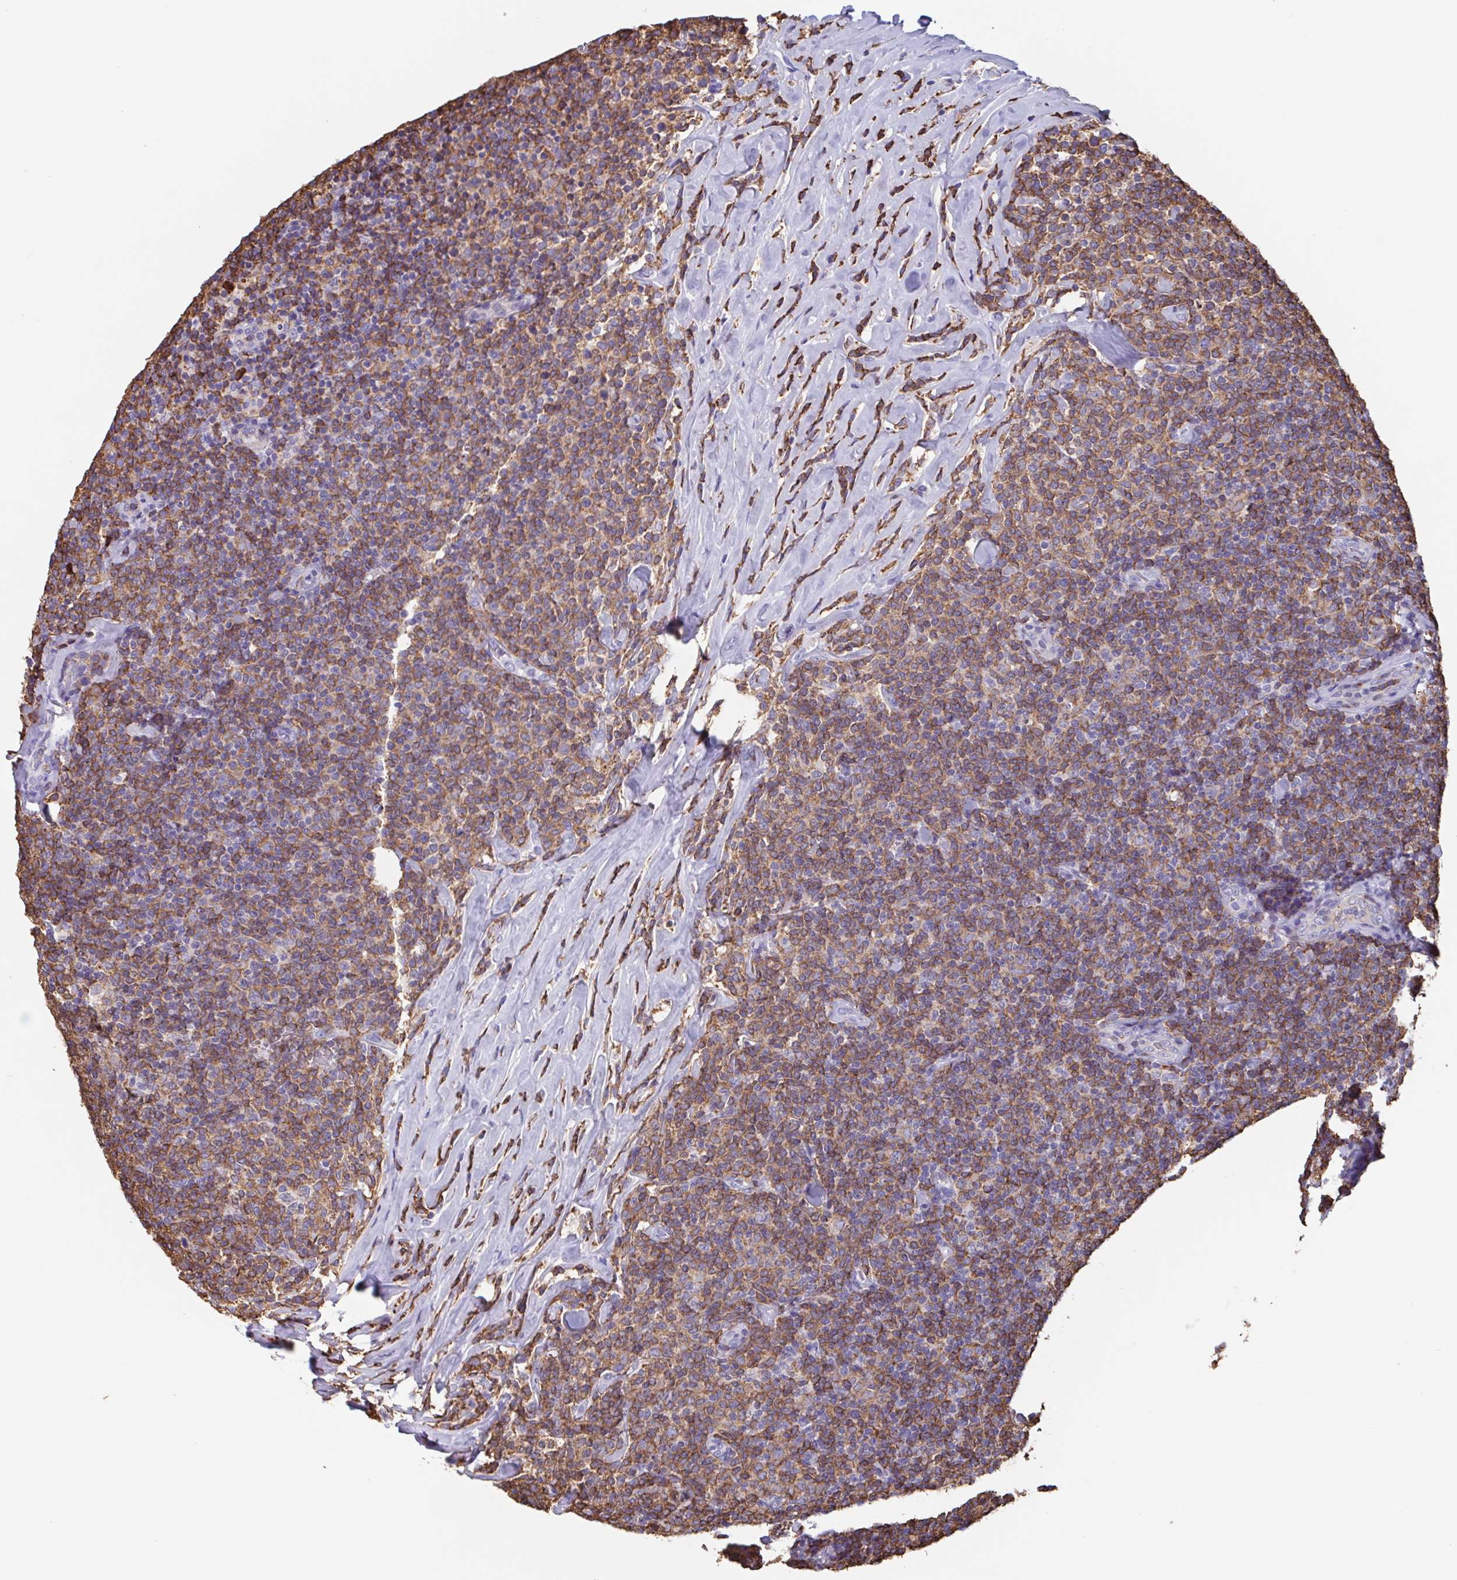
{"staining": {"intensity": "moderate", "quantity": "25%-75%", "location": "cytoplasmic/membranous"}, "tissue": "lymphoma", "cell_type": "Tumor cells", "image_type": "cancer", "snomed": [{"axis": "morphology", "description": "Malignant lymphoma, non-Hodgkin's type, Low grade"}, {"axis": "topography", "description": "Lymph node"}], "caption": "Protein expression by immunohistochemistry (IHC) demonstrates moderate cytoplasmic/membranous positivity in approximately 25%-75% of tumor cells in low-grade malignant lymphoma, non-Hodgkin's type.", "gene": "TPD52", "patient": {"sex": "female", "age": 56}}